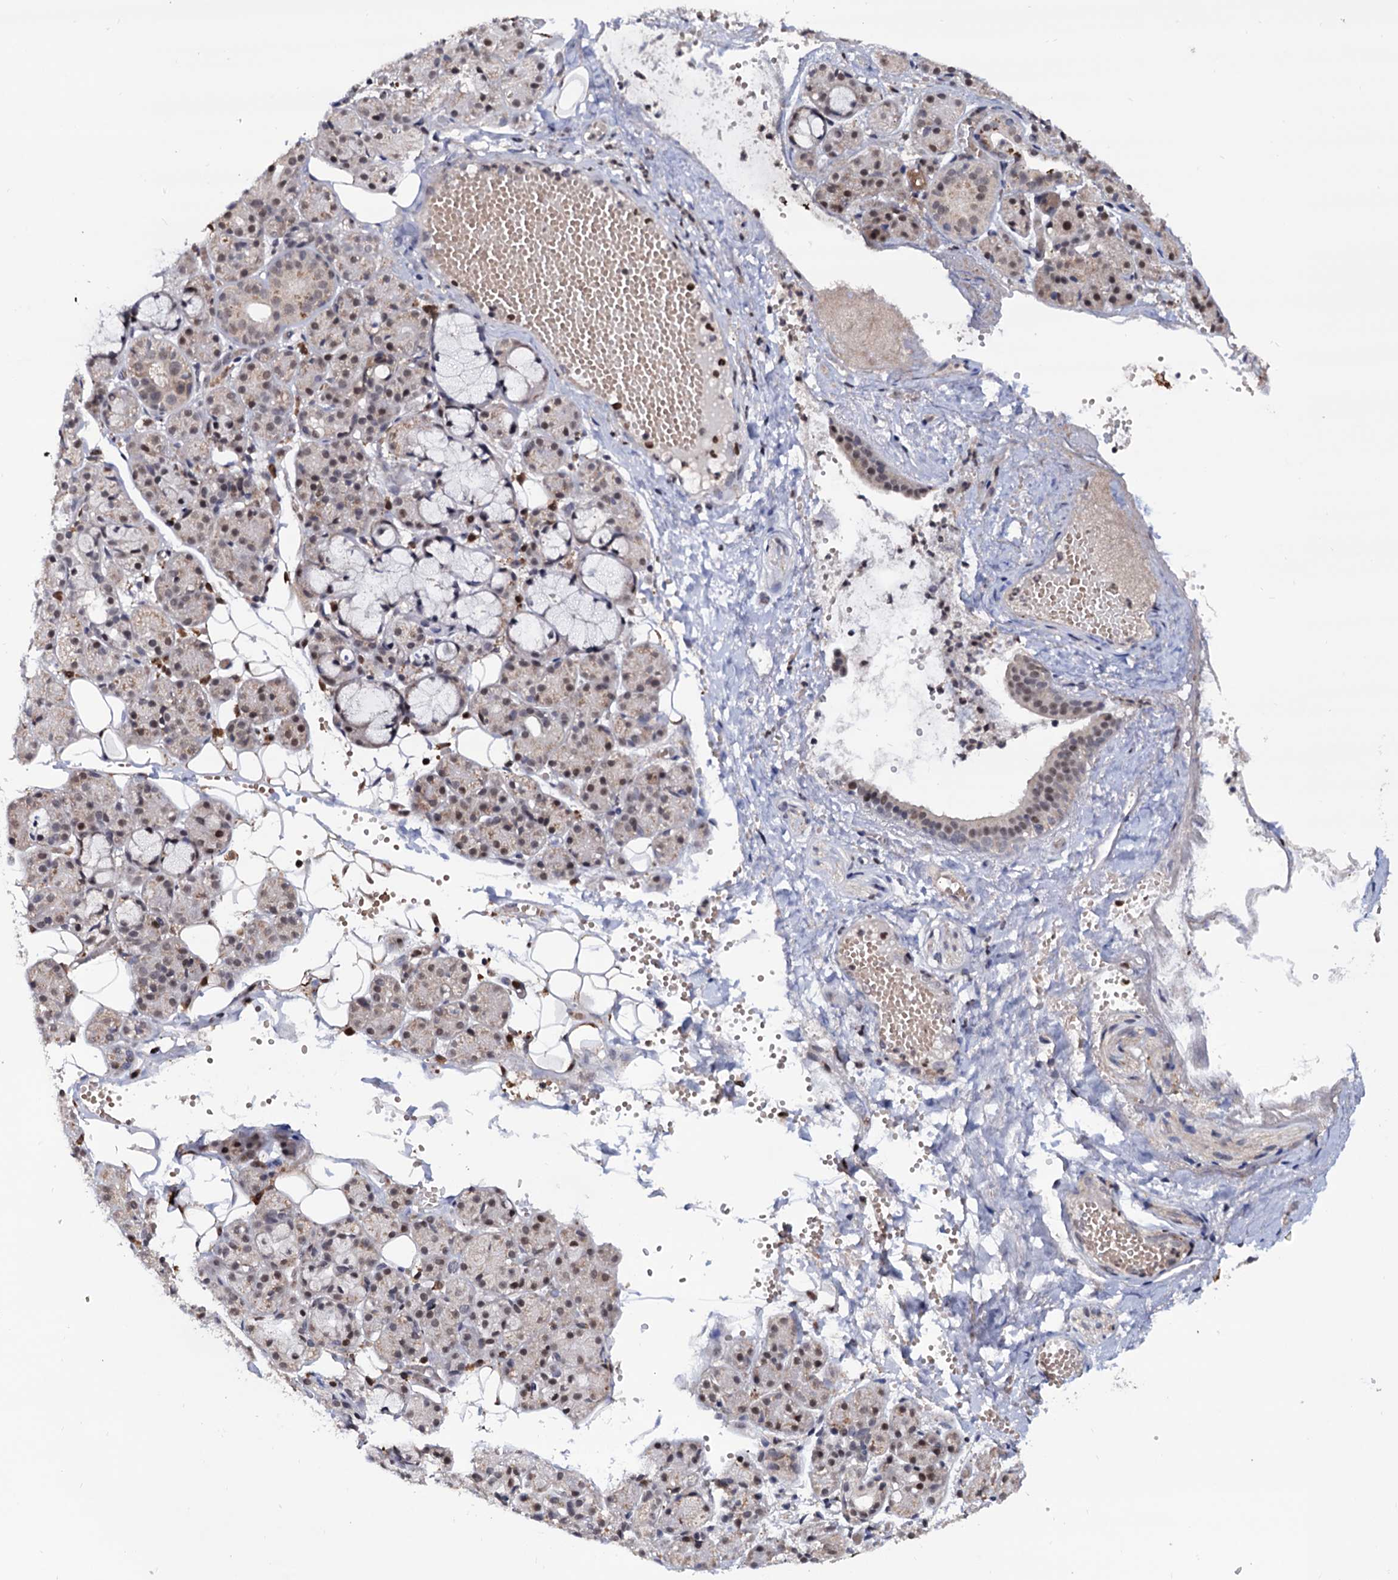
{"staining": {"intensity": "weak", "quantity": "<25%", "location": "cytoplasmic/membranous,nuclear"}, "tissue": "salivary gland", "cell_type": "Glandular cells", "image_type": "normal", "snomed": [{"axis": "morphology", "description": "Normal tissue, NOS"}, {"axis": "topography", "description": "Salivary gland"}], "caption": "Micrograph shows no significant protein expression in glandular cells of normal salivary gland.", "gene": "RNASEH2B", "patient": {"sex": "male", "age": 63}}